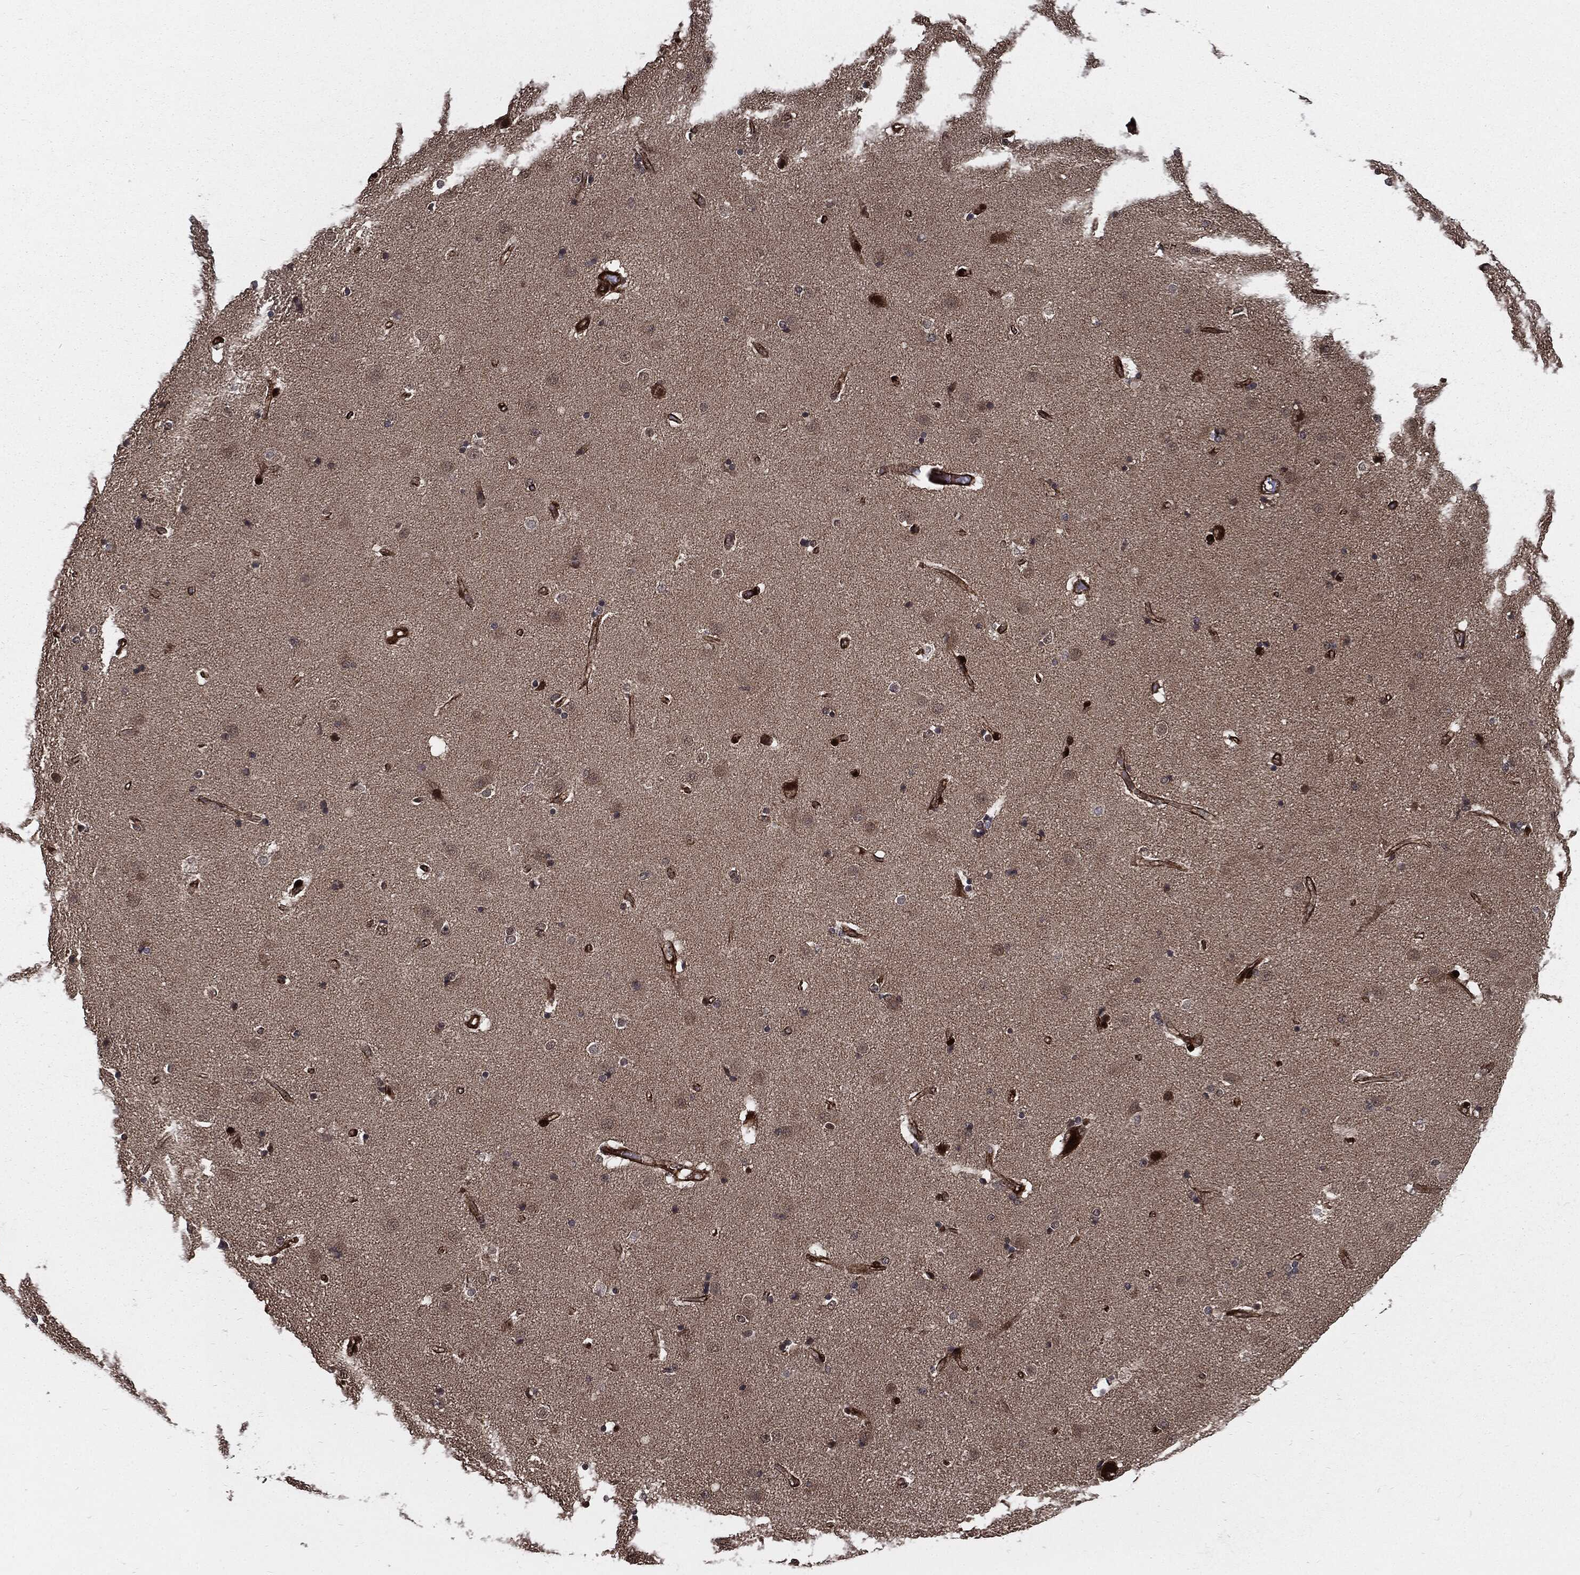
{"staining": {"intensity": "negative", "quantity": "none", "location": "none"}, "tissue": "caudate", "cell_type": "Glial cells", "image_type": "normal", "snomed": [{"axis": "morphology", "description": "Normal tissue, NOS"}, {"axis": "topography", "description": "Lateral ventricle wall"}], "caption": "High magnification brightfield microscopy of normal caudate stained with DAB (3,3'-diaminobenzidine) (brown) and counterstained with hematoxylin (blue): glial cells show no significant staining.", "gene": "PTPA", "patient": {"sex": "female", "age": 71}}